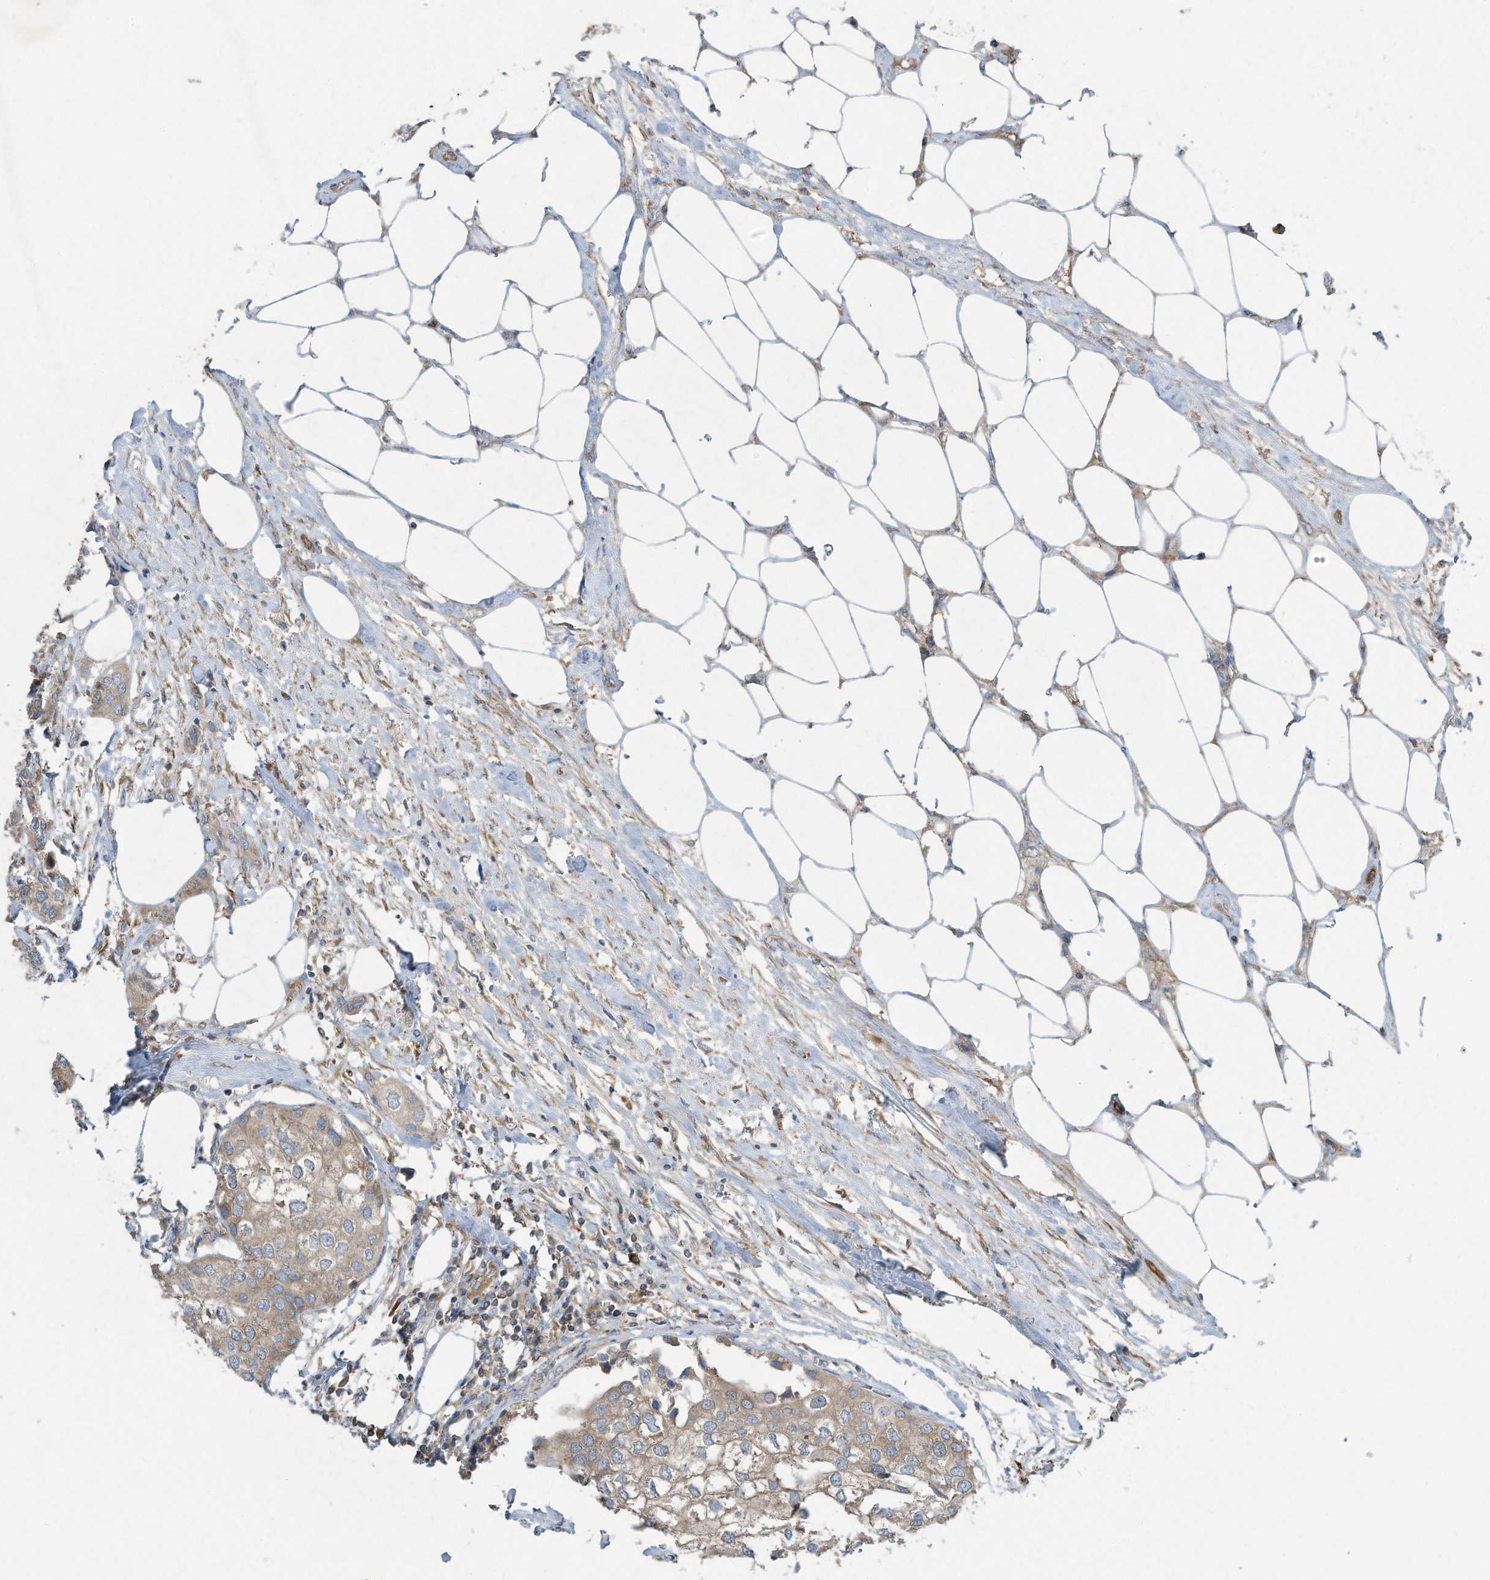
{"staining": {"intensity": "weak", "quantity": "25%-75%", "location": "cytoplasmic/membranous"}, "tissue": "urothelial cancer", "cell_type": "Tumor cells", "image_type": "cancer", "snomed": [{"axis": "morphology", "description": "Urothelial carcinoma, High grade"}, {"axis": "topography", "description": "Urinary bladder"}], "caption": "IHC micrograph of urothelial cancer stained for a protein (brown), which displays low levels of weak cytoplasmic/membranous positivity in approximately 25%-75% of tumor cells.", "gene": "SYNJ2", "patient": {"sex": "male", "age": 64}}